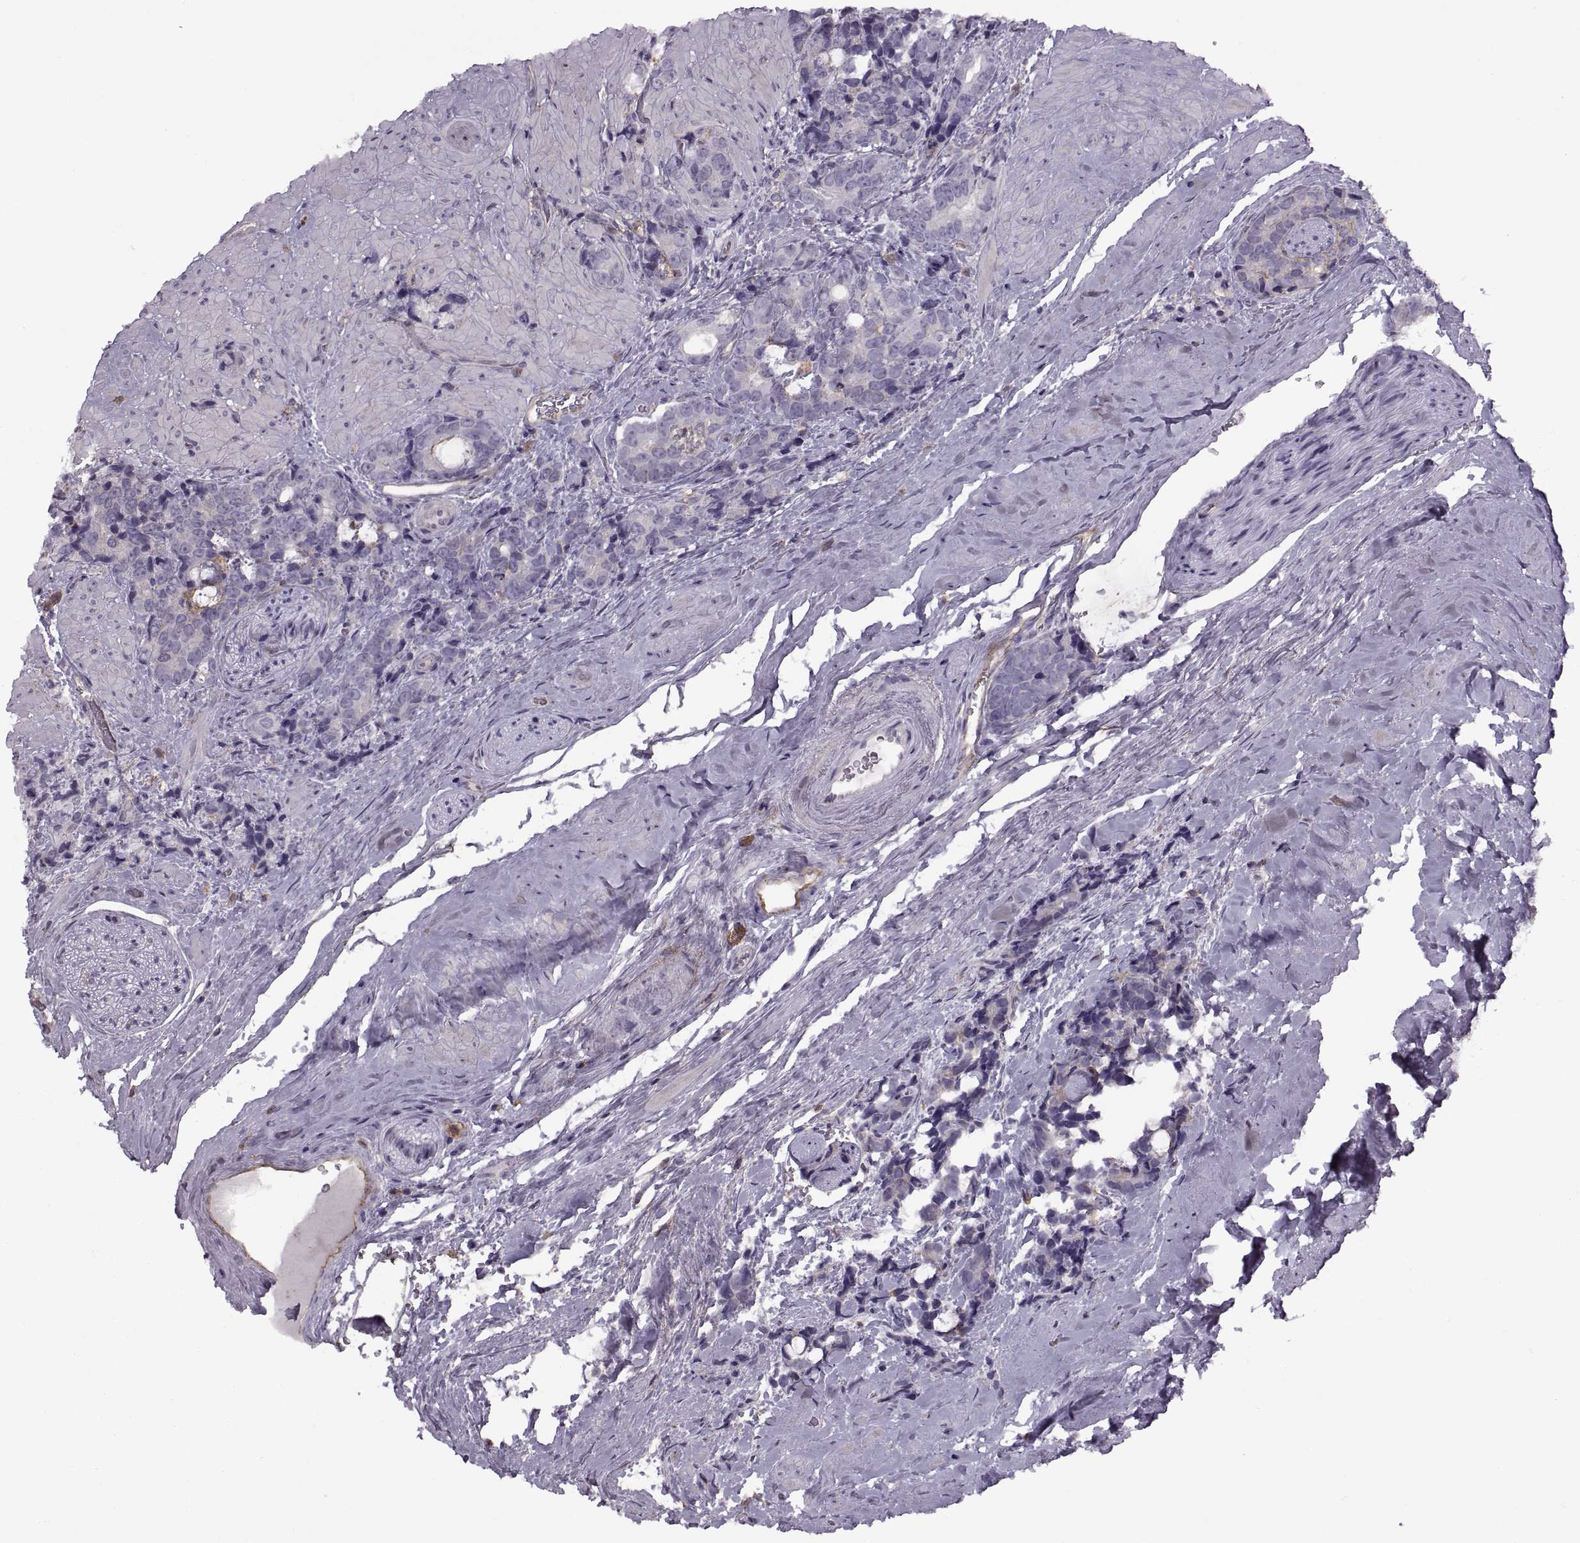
{"staining": {"intensity": "negative", "quantity": "none", "location": "none"}, "tissue": "prostate cancer", "cell_type": "Tumor cells", "image_type": "cancer", "snomed": [{"axis": "morphology", "description": "Adenocarcinoma, High grade"}, {"axis": "topography", "description": "Prostate"}], "caption": "The immunohistochemistry micrograph has no significant expression in tumor cells of prostate cancer tissue.", "gene": "RALB", "patient": {"sex": "male", "age": 74}}